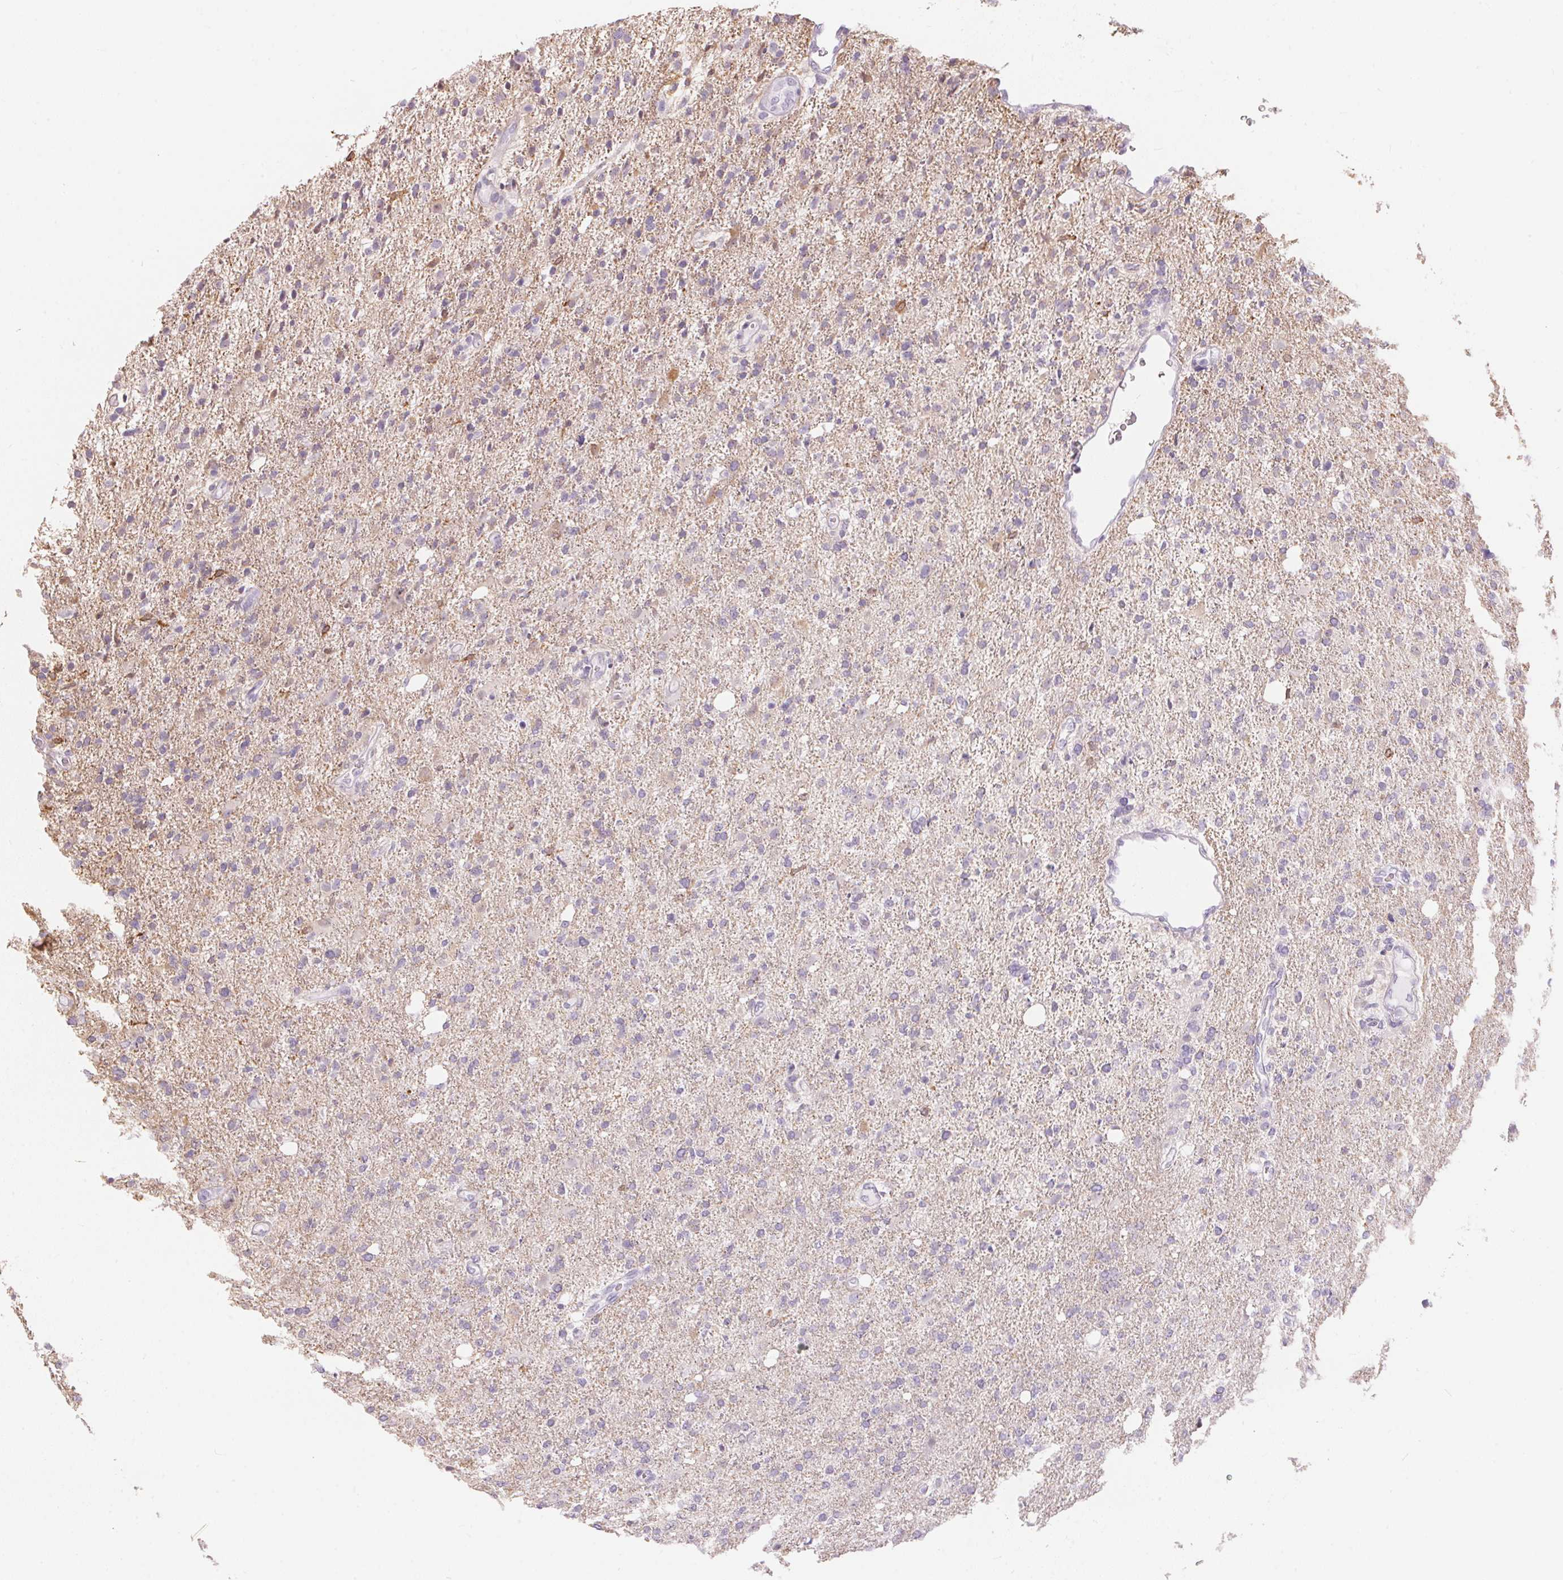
{"staining": {"intensity": "negative", "quantity": "none", "location": "none"}, "tissue": "glioma", "cell_type": "Tumor cells", "image_type": "cancer", "snomed": [{"axis": "morphology", "description": "Glioma, malignant, High grade"}, {"axis": "topography", "description": "Cerebral cortex"}], "caption": "Immunohistochemical staining of glioma shows no significant staining in tumor cells.", "gene": "CADPS", "patient": {"sex": "male", "age": 70}}